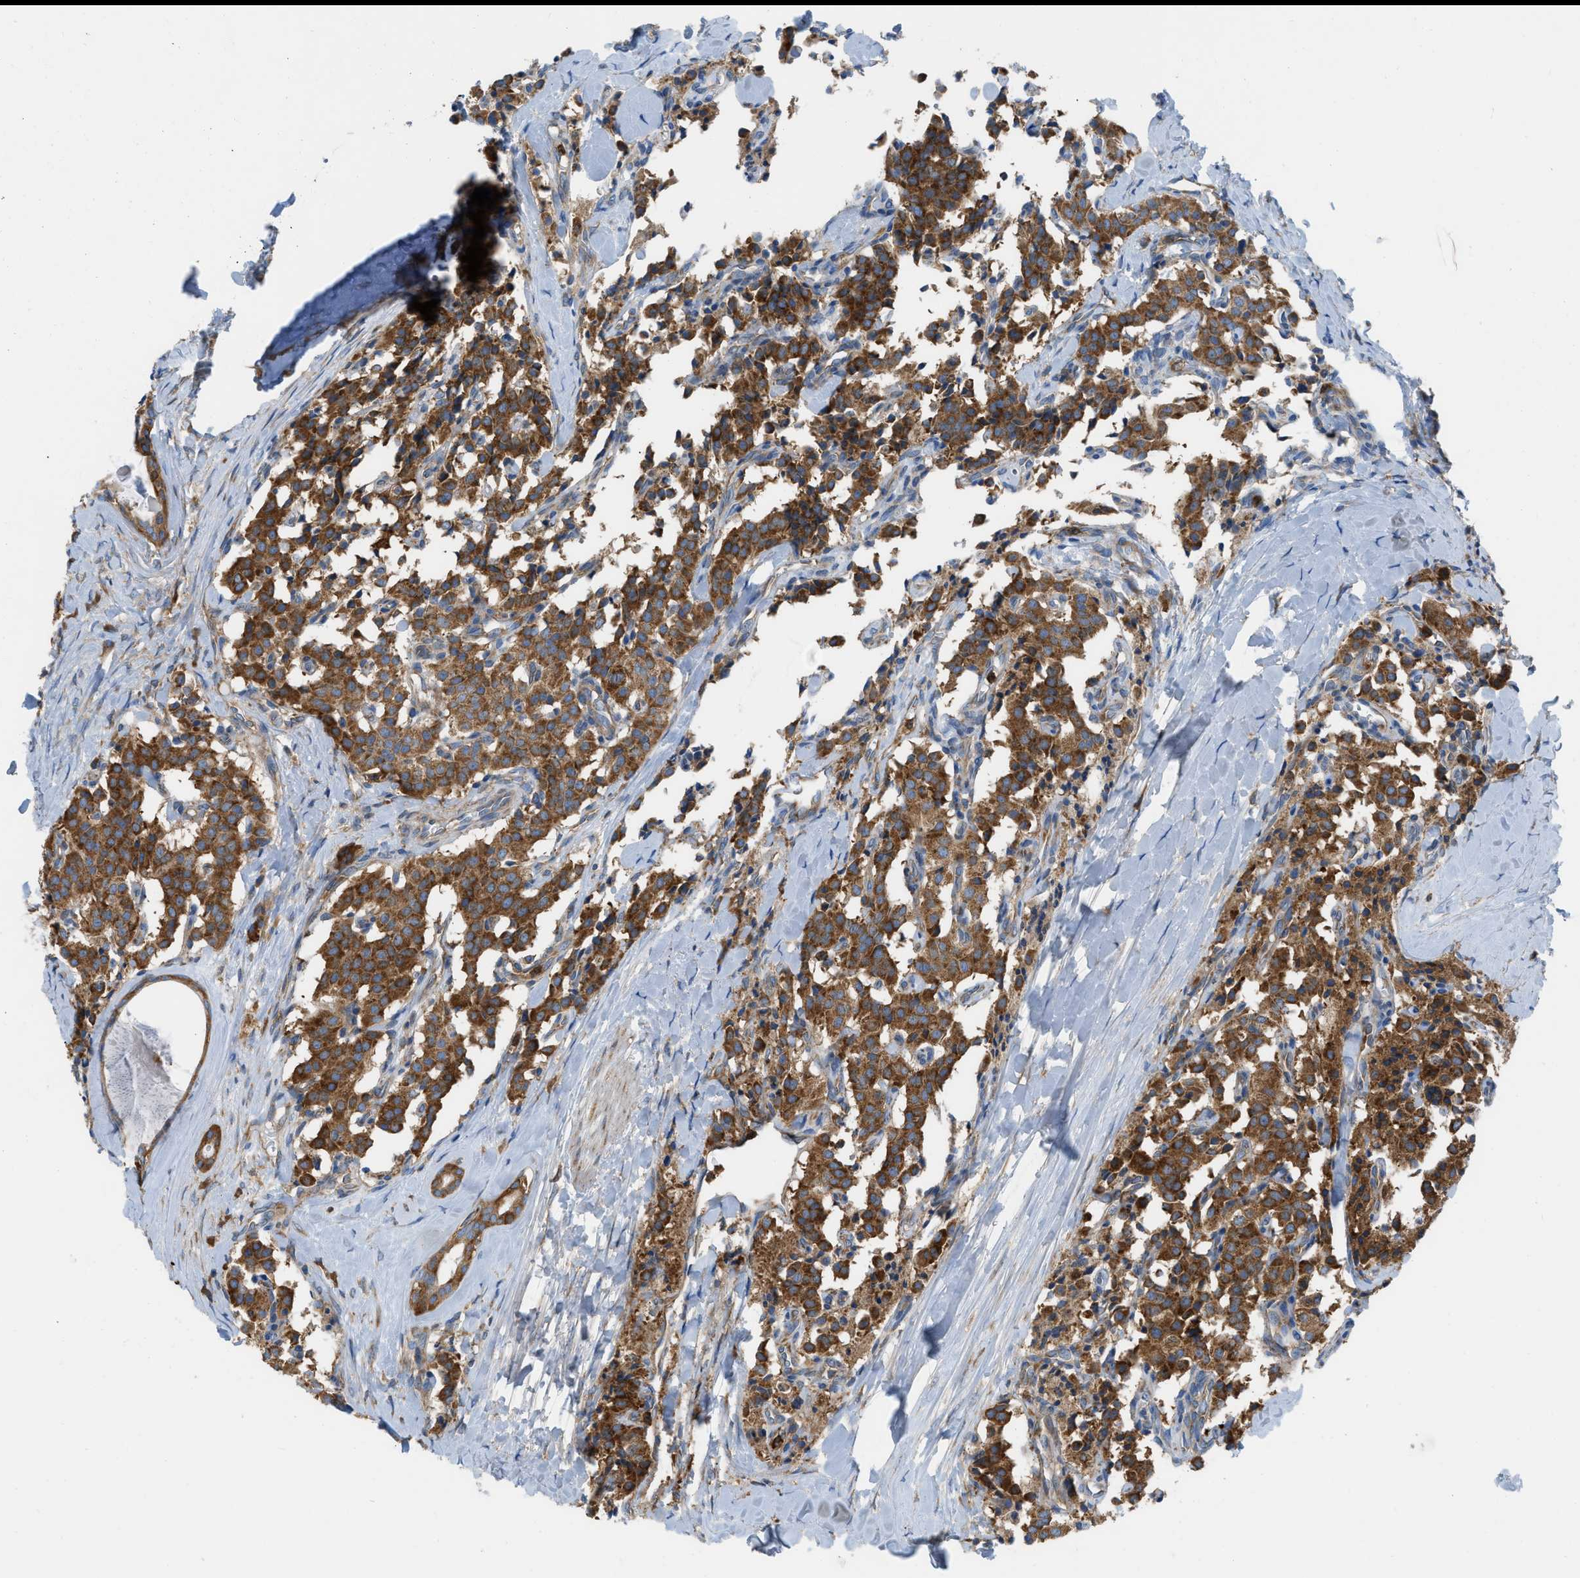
{"staining": {"intensity": "strong", "quantity": ">75%", "location": "cytoplasmic/membranous"}, "tissue": "carcinoid", "cell_type": "Tumor cells", "image_type": "cancer", "snomed": [{"axis": "morphology", "description": "Carcinoid, malignant, NOS"}, {"axis": "topography", "description": "Lung"}], "caption": "Strong cytoplasmic/membranous expression for a protein is seen in approximately >75% of tumor cells of malignant carcinoid using immunohistochemistry (IHC).", "gene": "GPAT4", "patient": {"sex": "male", "age": 30}}